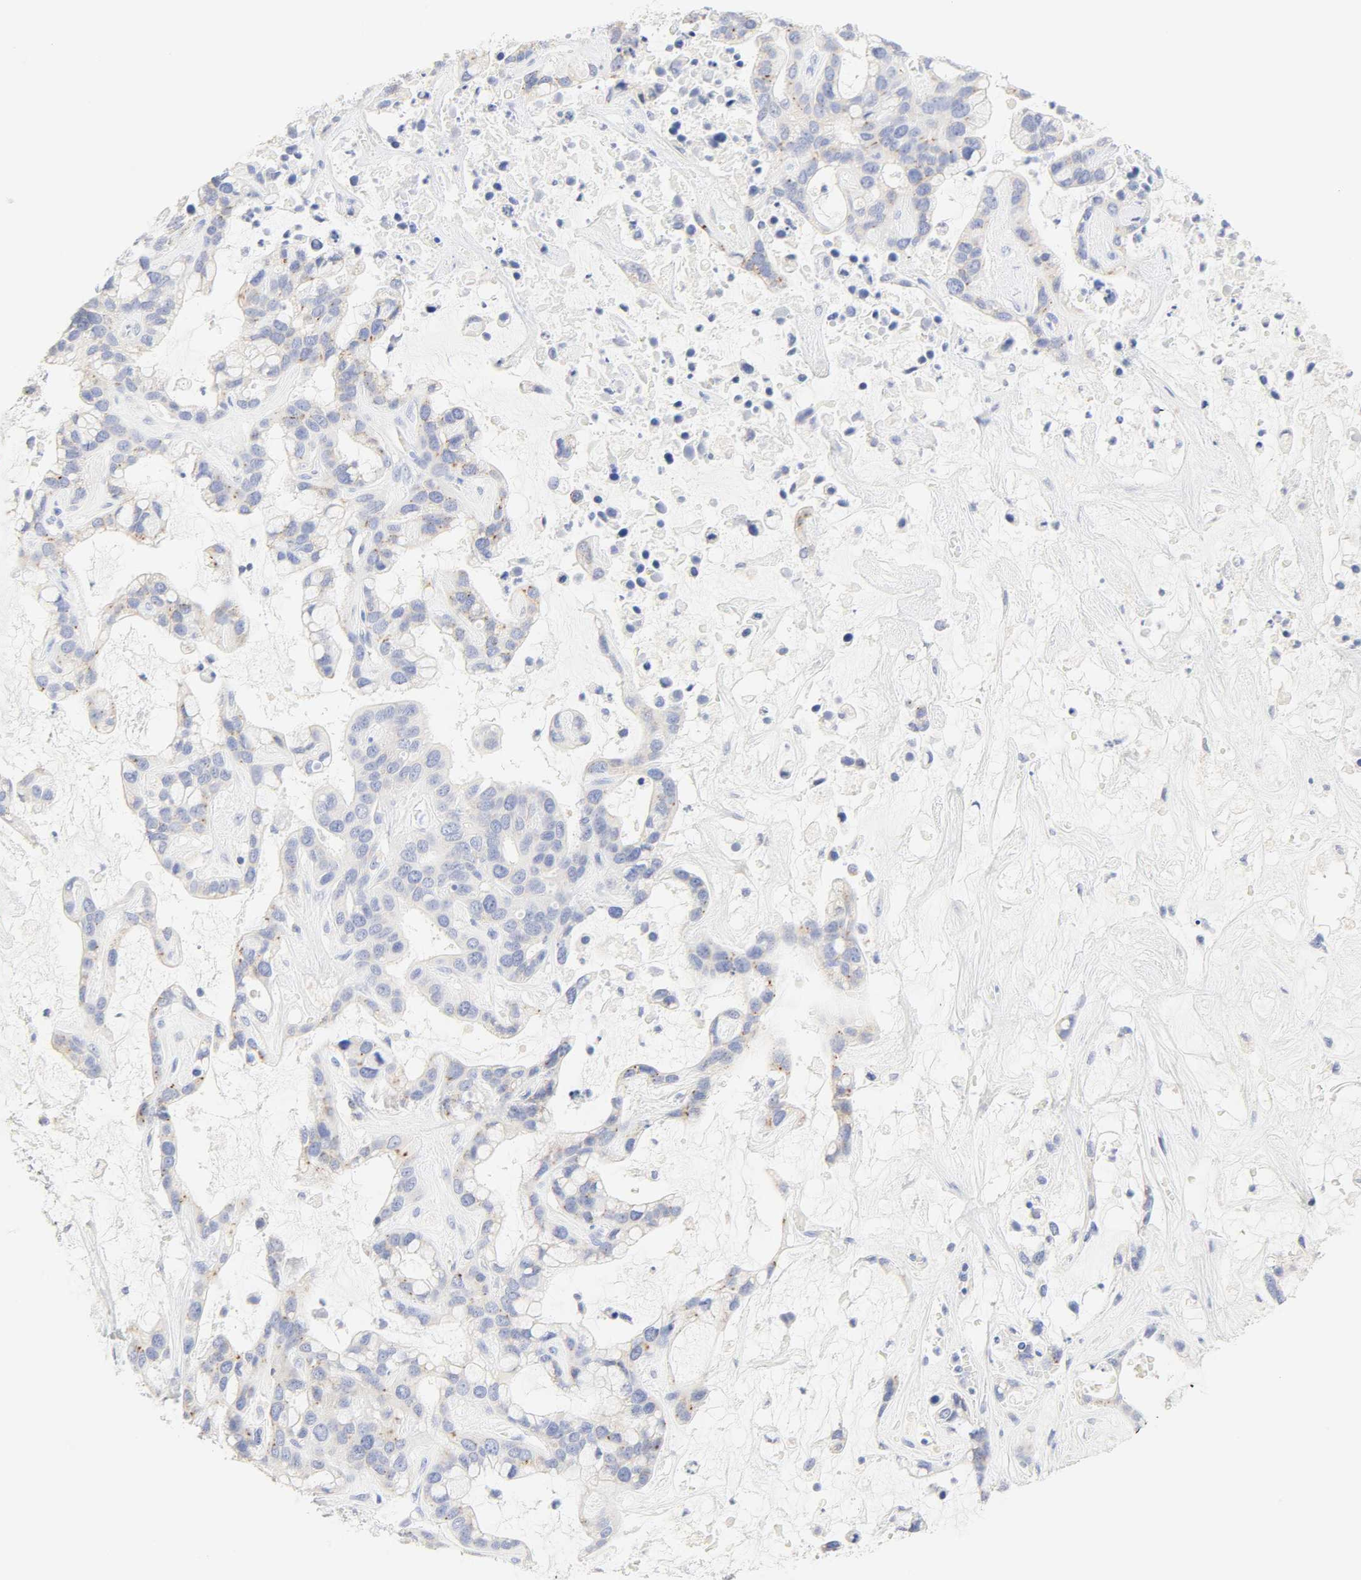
{"staining": {"intensity": "moderate", "quantity": "<25%", "location": "cytoplasmic/membranous"}, "tissue": "liver cancer", "cell_type": "Tumor cells", "image_type": "cancer", "snomed": [{"axis": "morphology", "description": "Cholangiocarcinoma"}, {"axis": "topography", "description": "Liver"}], "caption": "Moderate cytoplasmic/membranous staining is present in about <25% of tumor cells in liver cholangiocarcinoma.", "gene": "SLCO1B3", "patient": {"sex": "female", "age": 65}}